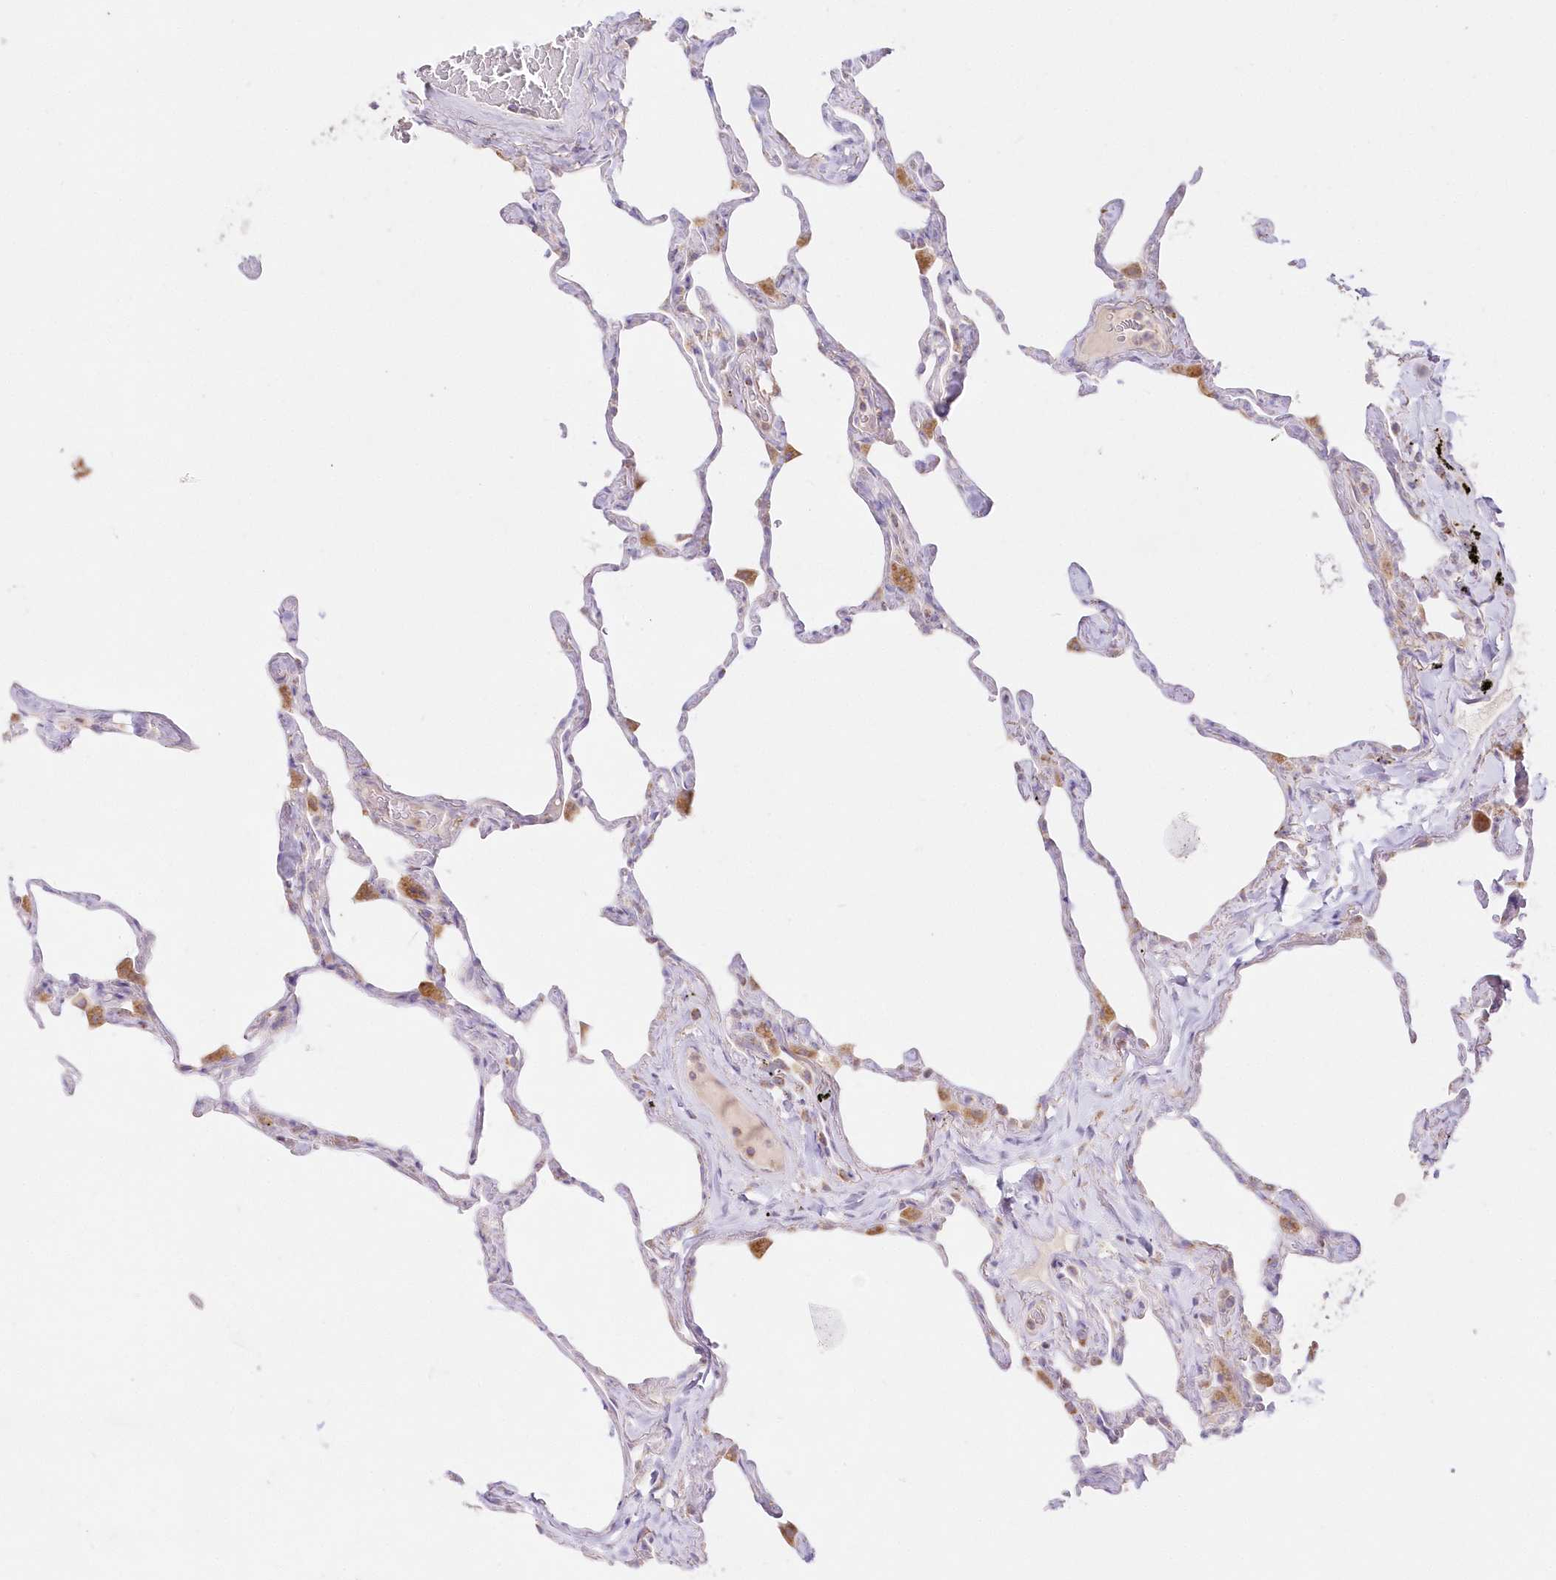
{"staining": {"intensity": "negative", "quantity": "none", "location": "none"}, "tissue": "lung", "cell_type": "Alveolar cells", "image_type": "normal", "snomed": [{"axis": "morphology", "description": "Normal tissue, NOS"}, {"axis": "topography", "description": "Lung"}], "caption": "High magnification brightfield microscopy of benign lung stained with DAB (brown) and counterstained with hematoxylin (blue): alveolar cells show no significant positivity.", "gene": "DNA2", "patient": {"sex": "male", "age": 65}}